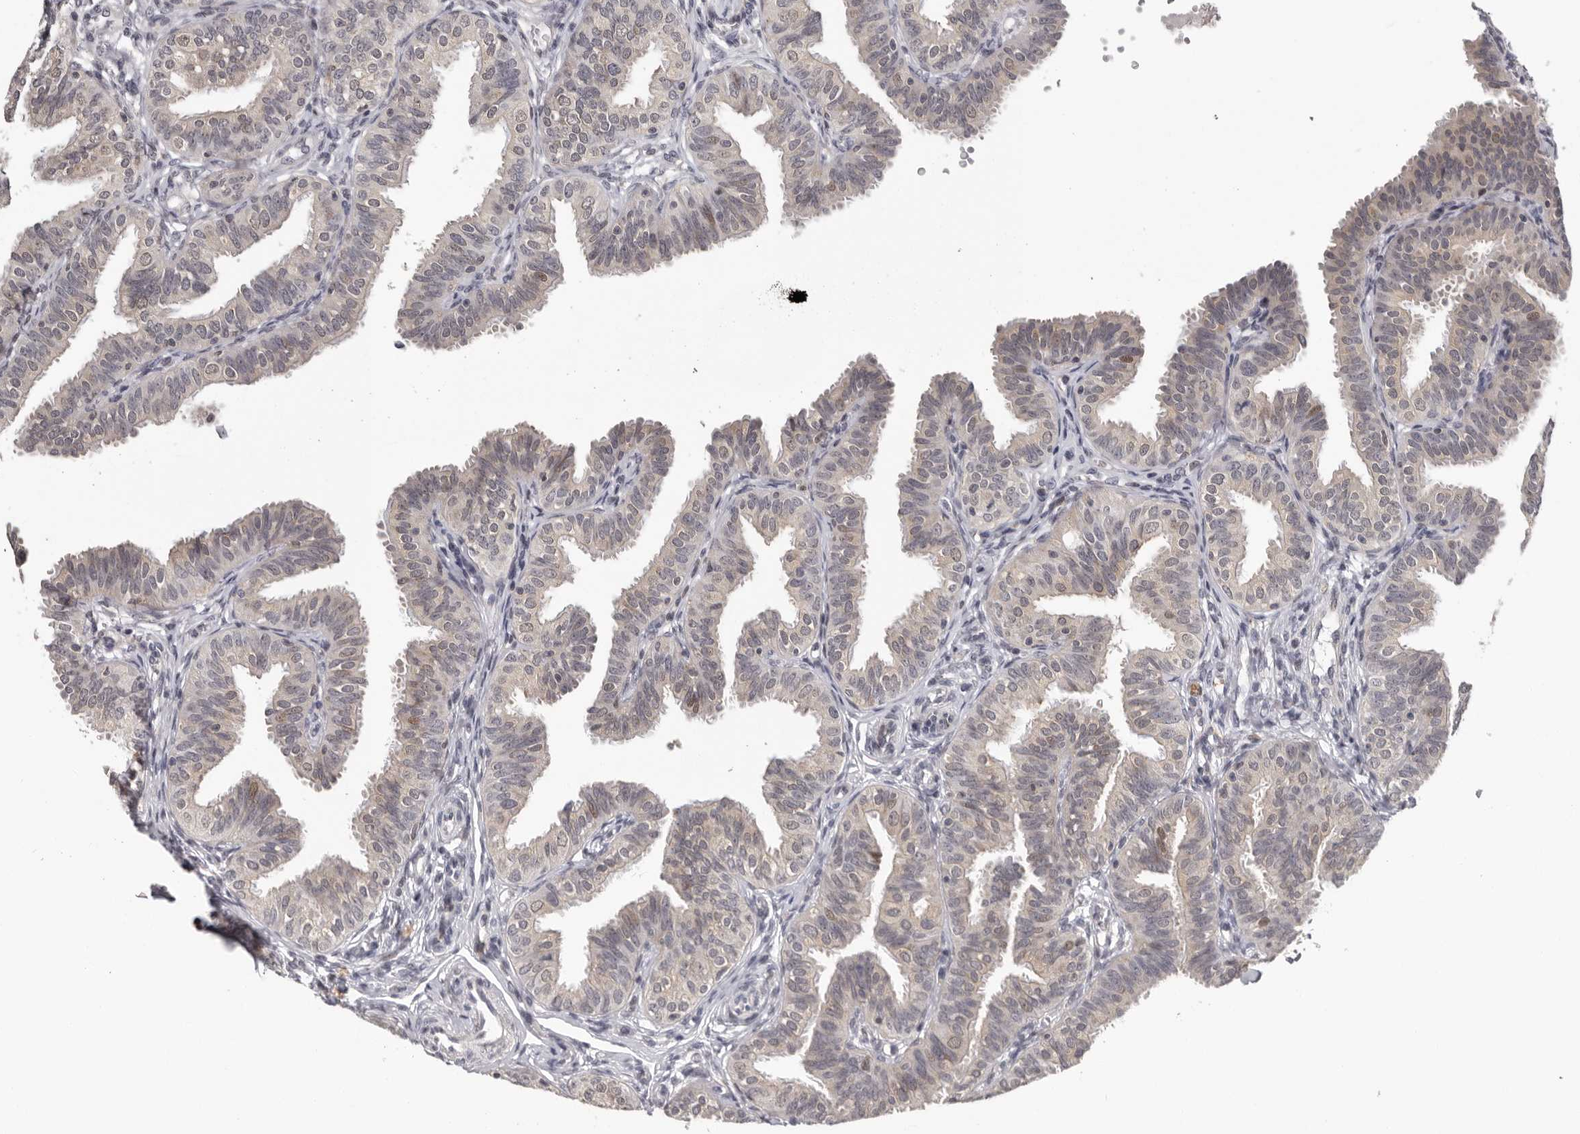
{"staining": {"intensity": "weak", "quantity": "25%-75%", "location": "cytoplasmic/membranous"}, "tissue": "fallopian tube", "cell_type": "Glandular cells", "image_type": "normal", "snomed": [{"axis": "morphology", "description": "Normal tissue, NOS"}, {"axis": "topography", "description": "Fallopian tube"}], "caption": "Brown immunohistochemical staining in benign human fallopian tube exhibits weak cytoplasmic/membranous positivity in about 25%-75% of glandular cells.", "gene": "KIF2B", "patient": {"sex": "female", "age": 35}}